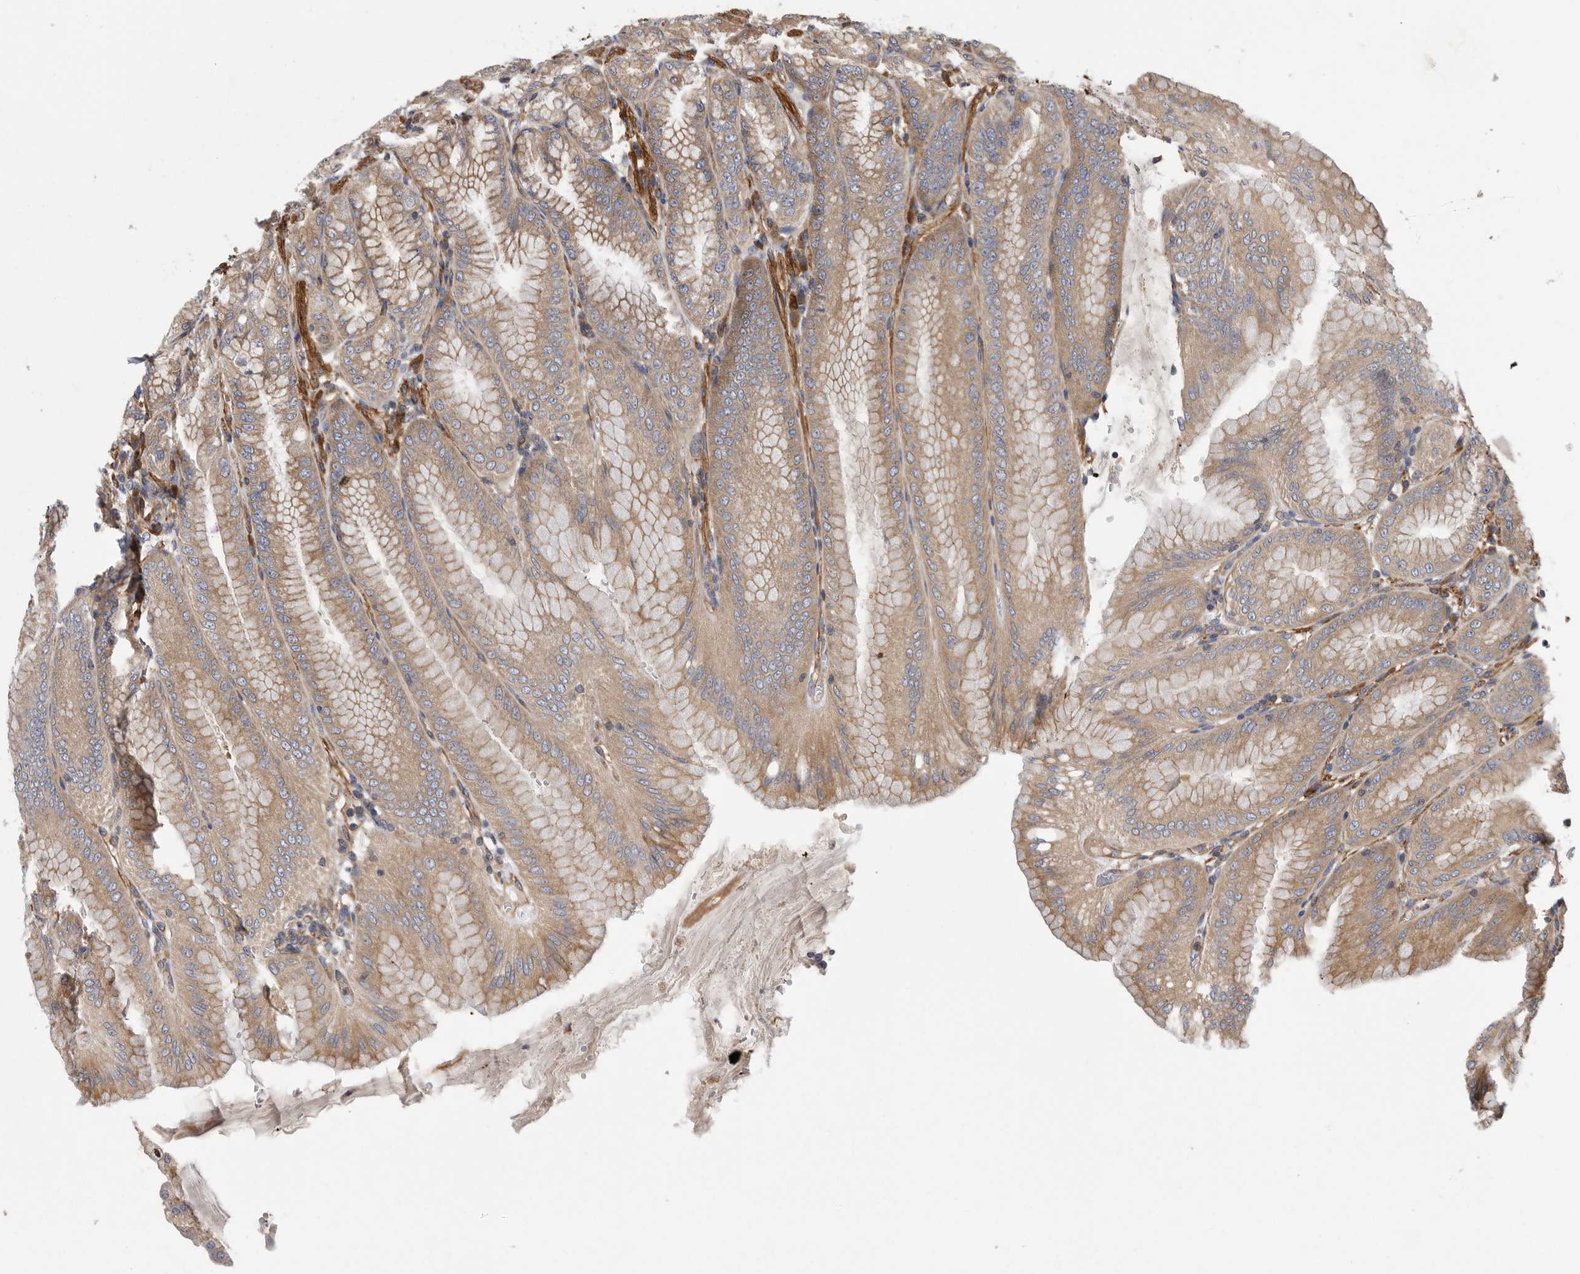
{"staining": {"intensity": "moderate", "quantity": ">75%", "location": "cytoplasmic/membranous"}, "tissue": "stomach", "cell_type": "Glandular cells", "image_type": "normal", "snomed": [{"axis": "morphology", "description": "Normal tissue, NOS"}, {"axis": "topography", "description": "Stomach, lower"}], "caption": "Stomach stained for a protein (brown) reveals moderate cytoplasmic/membranous positive positivity in approximately >75% of glandular cells.", "gene": "OXR1", "patient": {"sex": "male", "age": 71}}